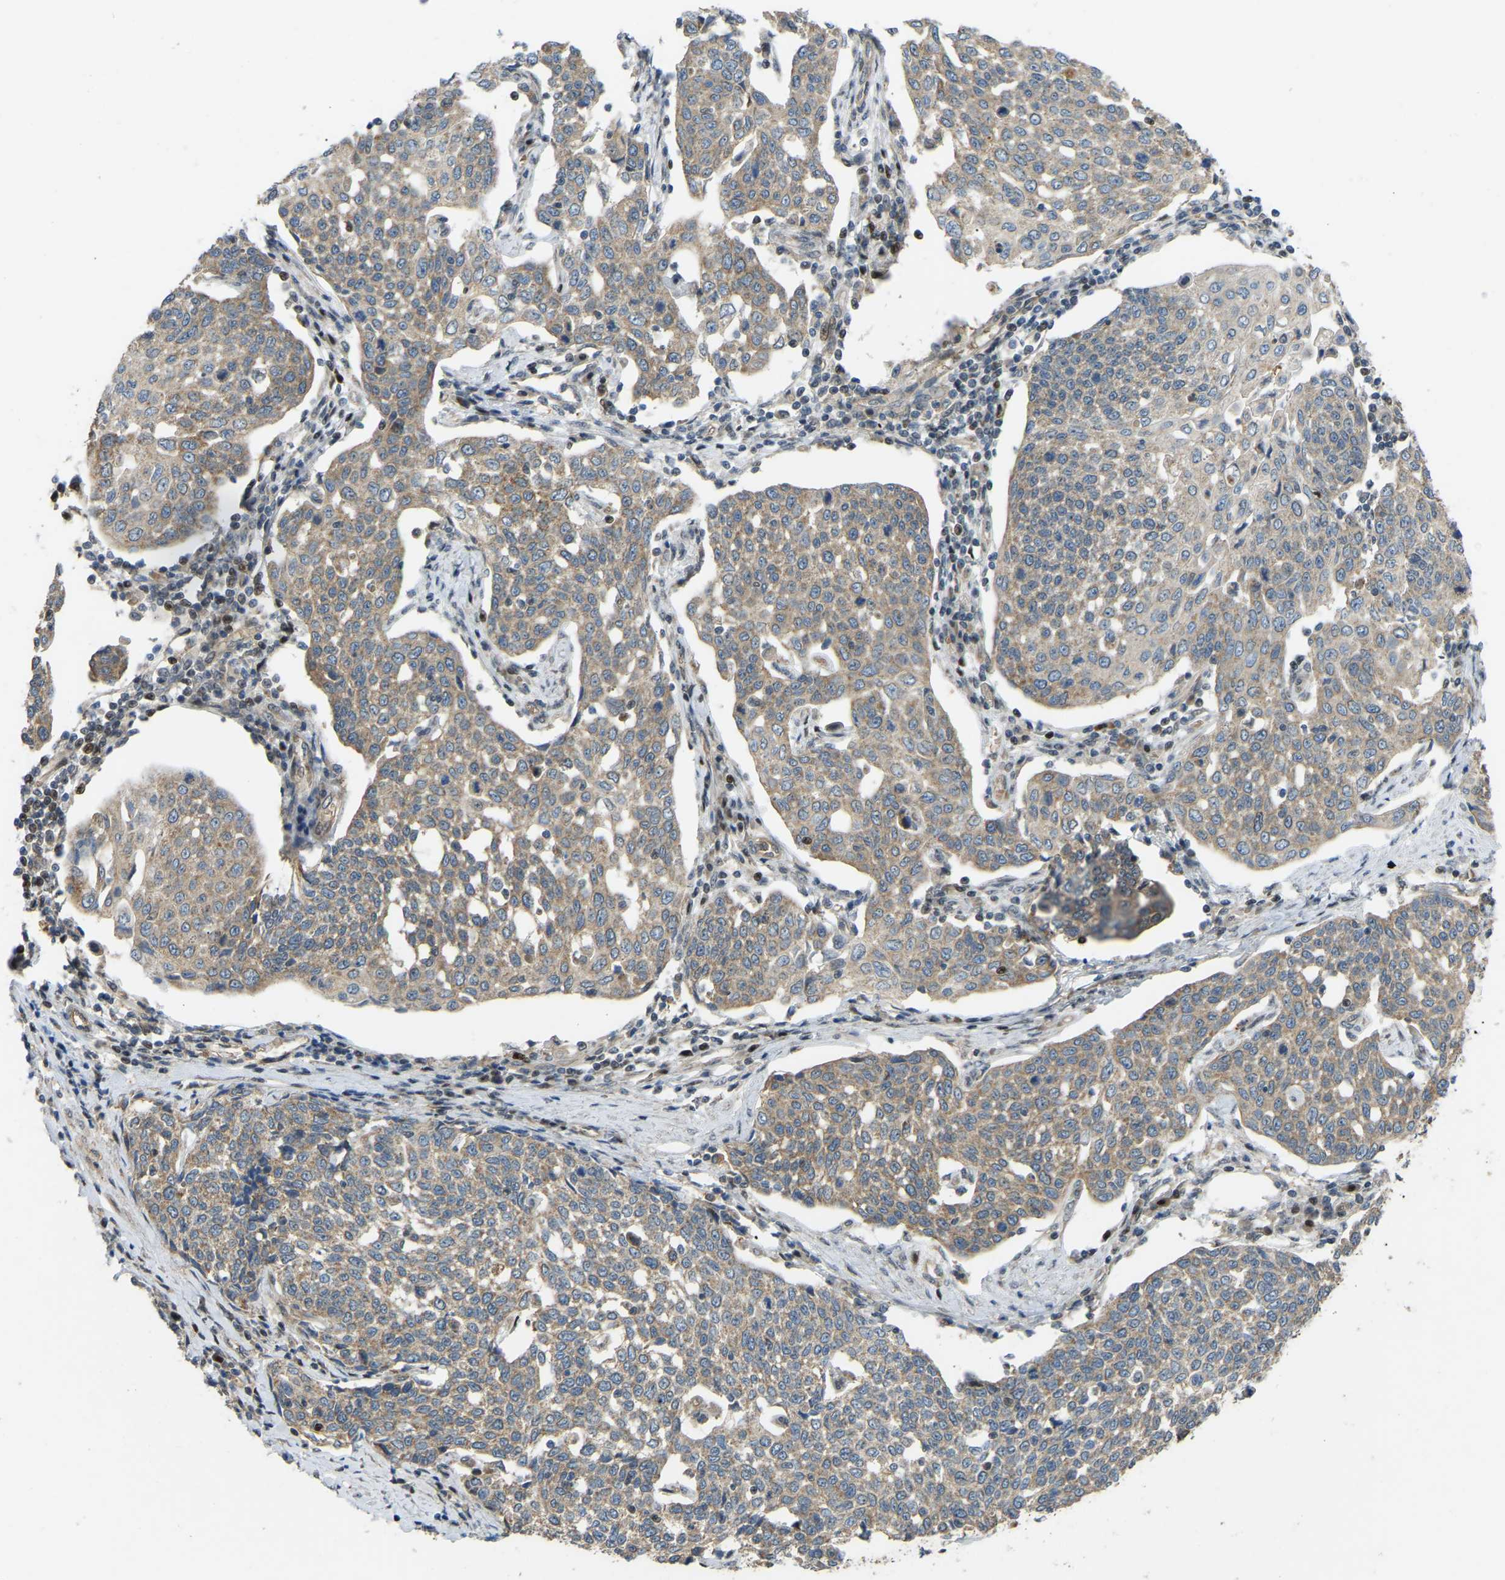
{"staining": {"intensity": "moderate", "quantity": ">75%", "location": "cytoplasmic/membranous"}, "tissue": "cervical cancer", "cell_type": "Tumor cells", "image_type": "cancer", "snomed": [{"axis": "morphology", "description": "Squamous cell carcinoma, NOS"}, {"axis": "topography", "description": "Cervix"}], "caption": "Moderate cytoplasmic/membranous staining for a protein is seen in approximately >75% of tumor cells of squamous cell carcinoma (cervical) using IHC.", "gene": "C21orf91", "patient": {"sex": "female", "age": 34}}